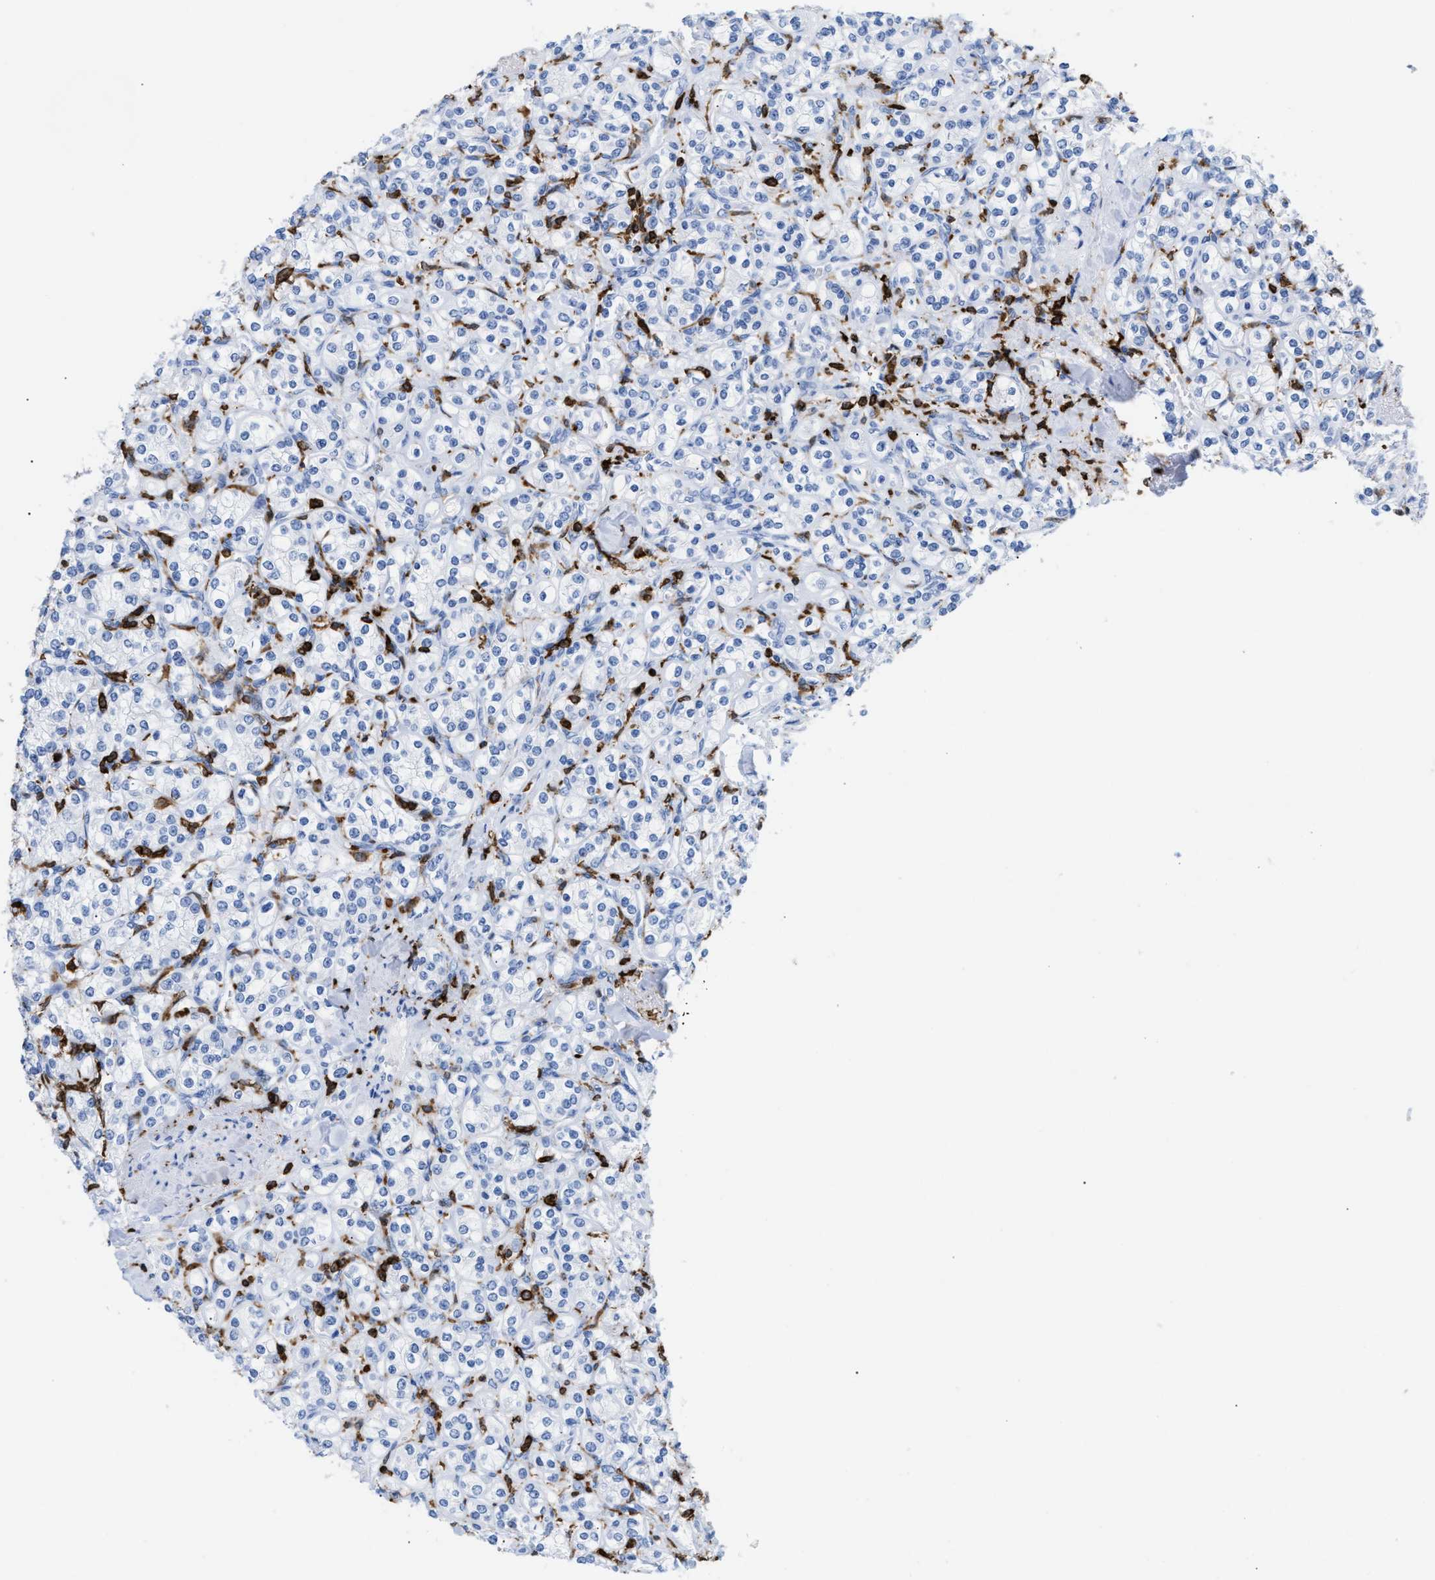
{"staining": {"intensity": "negative", "quantity": "none", "location": "none"}, "tissue": "renal cancer", "cell_type": "Tumor cells", "image_type": "cancer", "snomed": [{"axis": "morphology", "description": "Adenocarcinoma, NOS"}, {"axis": "topography", "description": "Kidney"}], "caption": "Protein analysis of renal cancer shows no significant staining in tumor cells. (DAB (3,3'-diaminobenzidine) immunohistochemistry (IHC), high magnification).", "gene": "LCP1", "patient": {"sex": "male", "age": 77}}